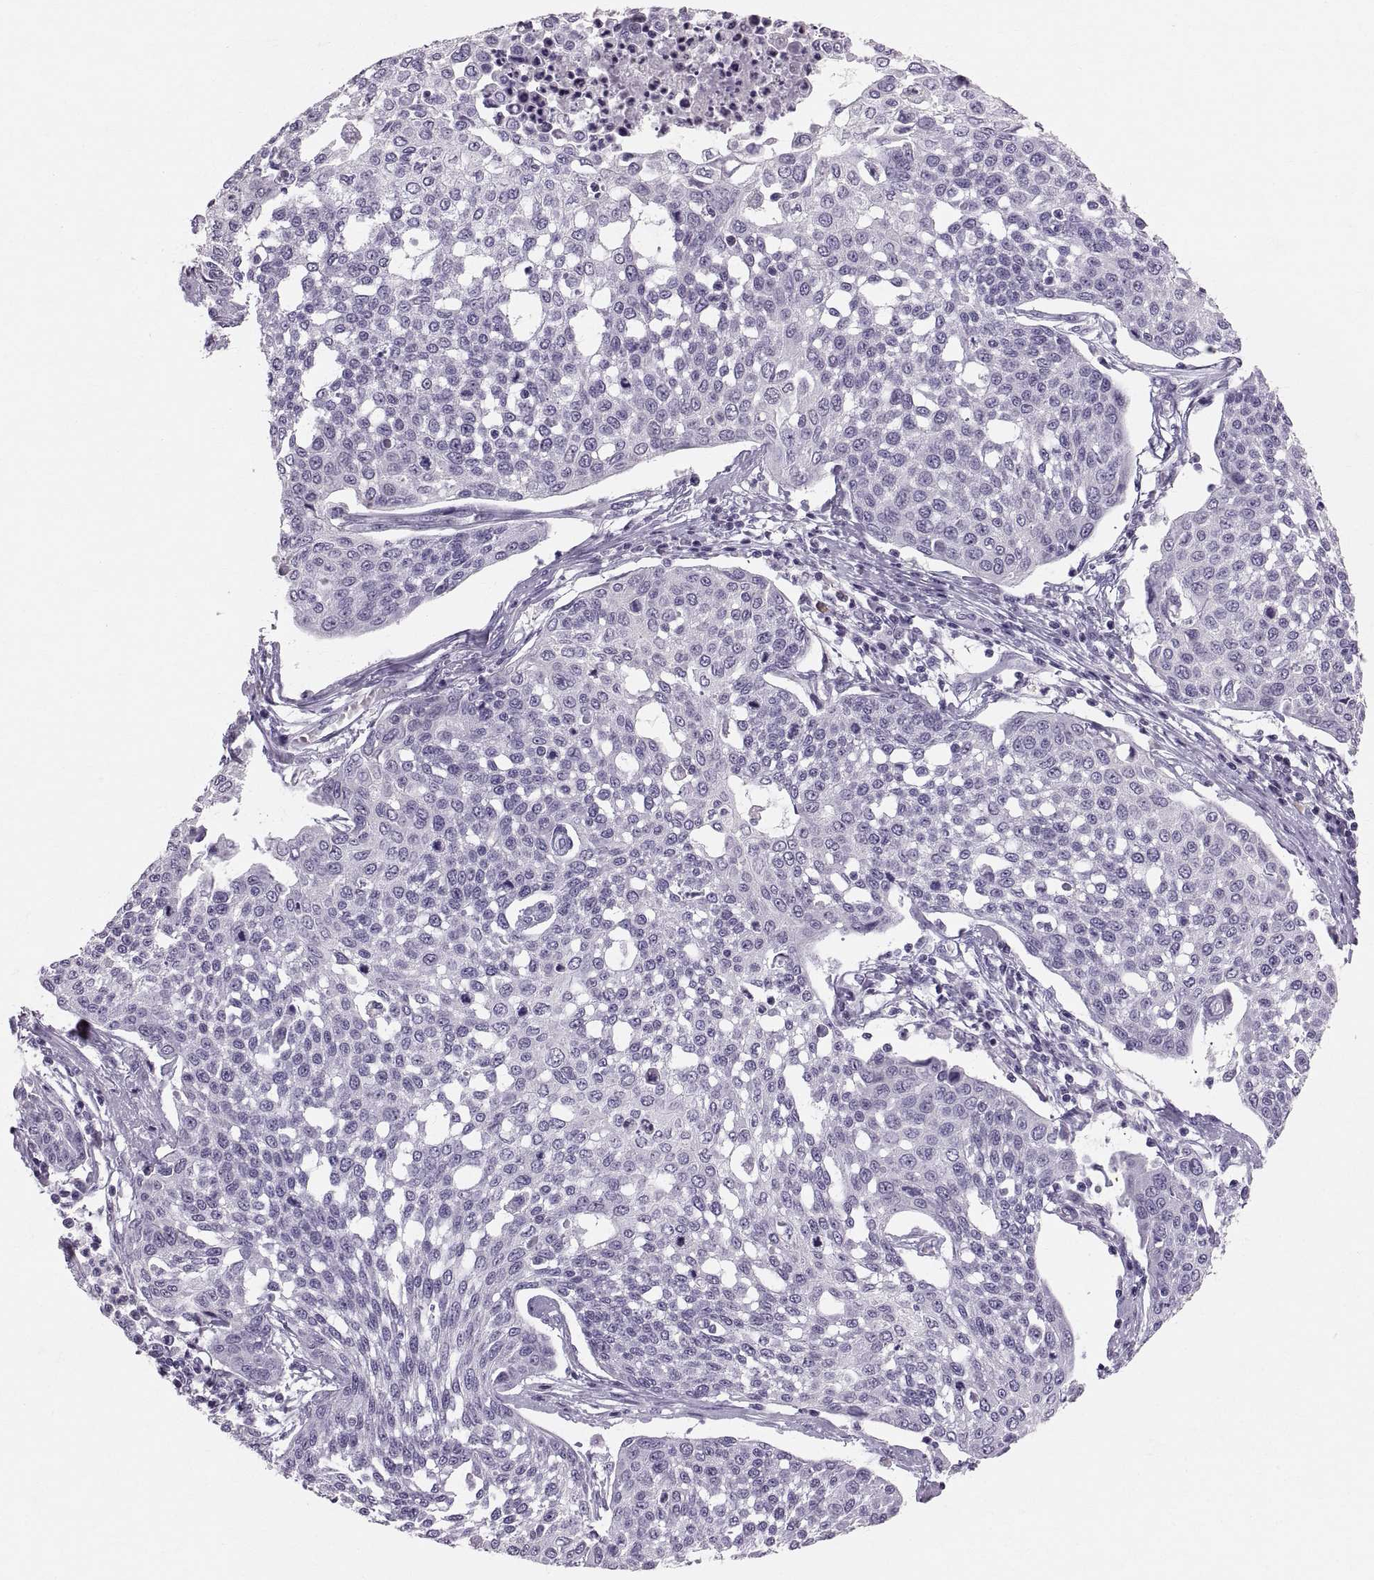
{"staining": {"intensity": "negative", "quantity": "none", "location": "none"}, "tissue": "cervical cancer", "cell_type": "Tumor cells", "image_type": "cancer", "snomed": [{"axis": "morphology", "description": "Squamous cell carcinoma, NOS"}, {"axis": "topography", "description": "Cervix"}], "caption": "An immunohistochemistry histopathology image of cervical cancer (squamous cell carcinoma) is shown. There is no staining in tumor cells of cervical cancer (squamous cell carcinoma).", "gene": "SLC22A6", "patient": {"sex": "female", "age": 34}}